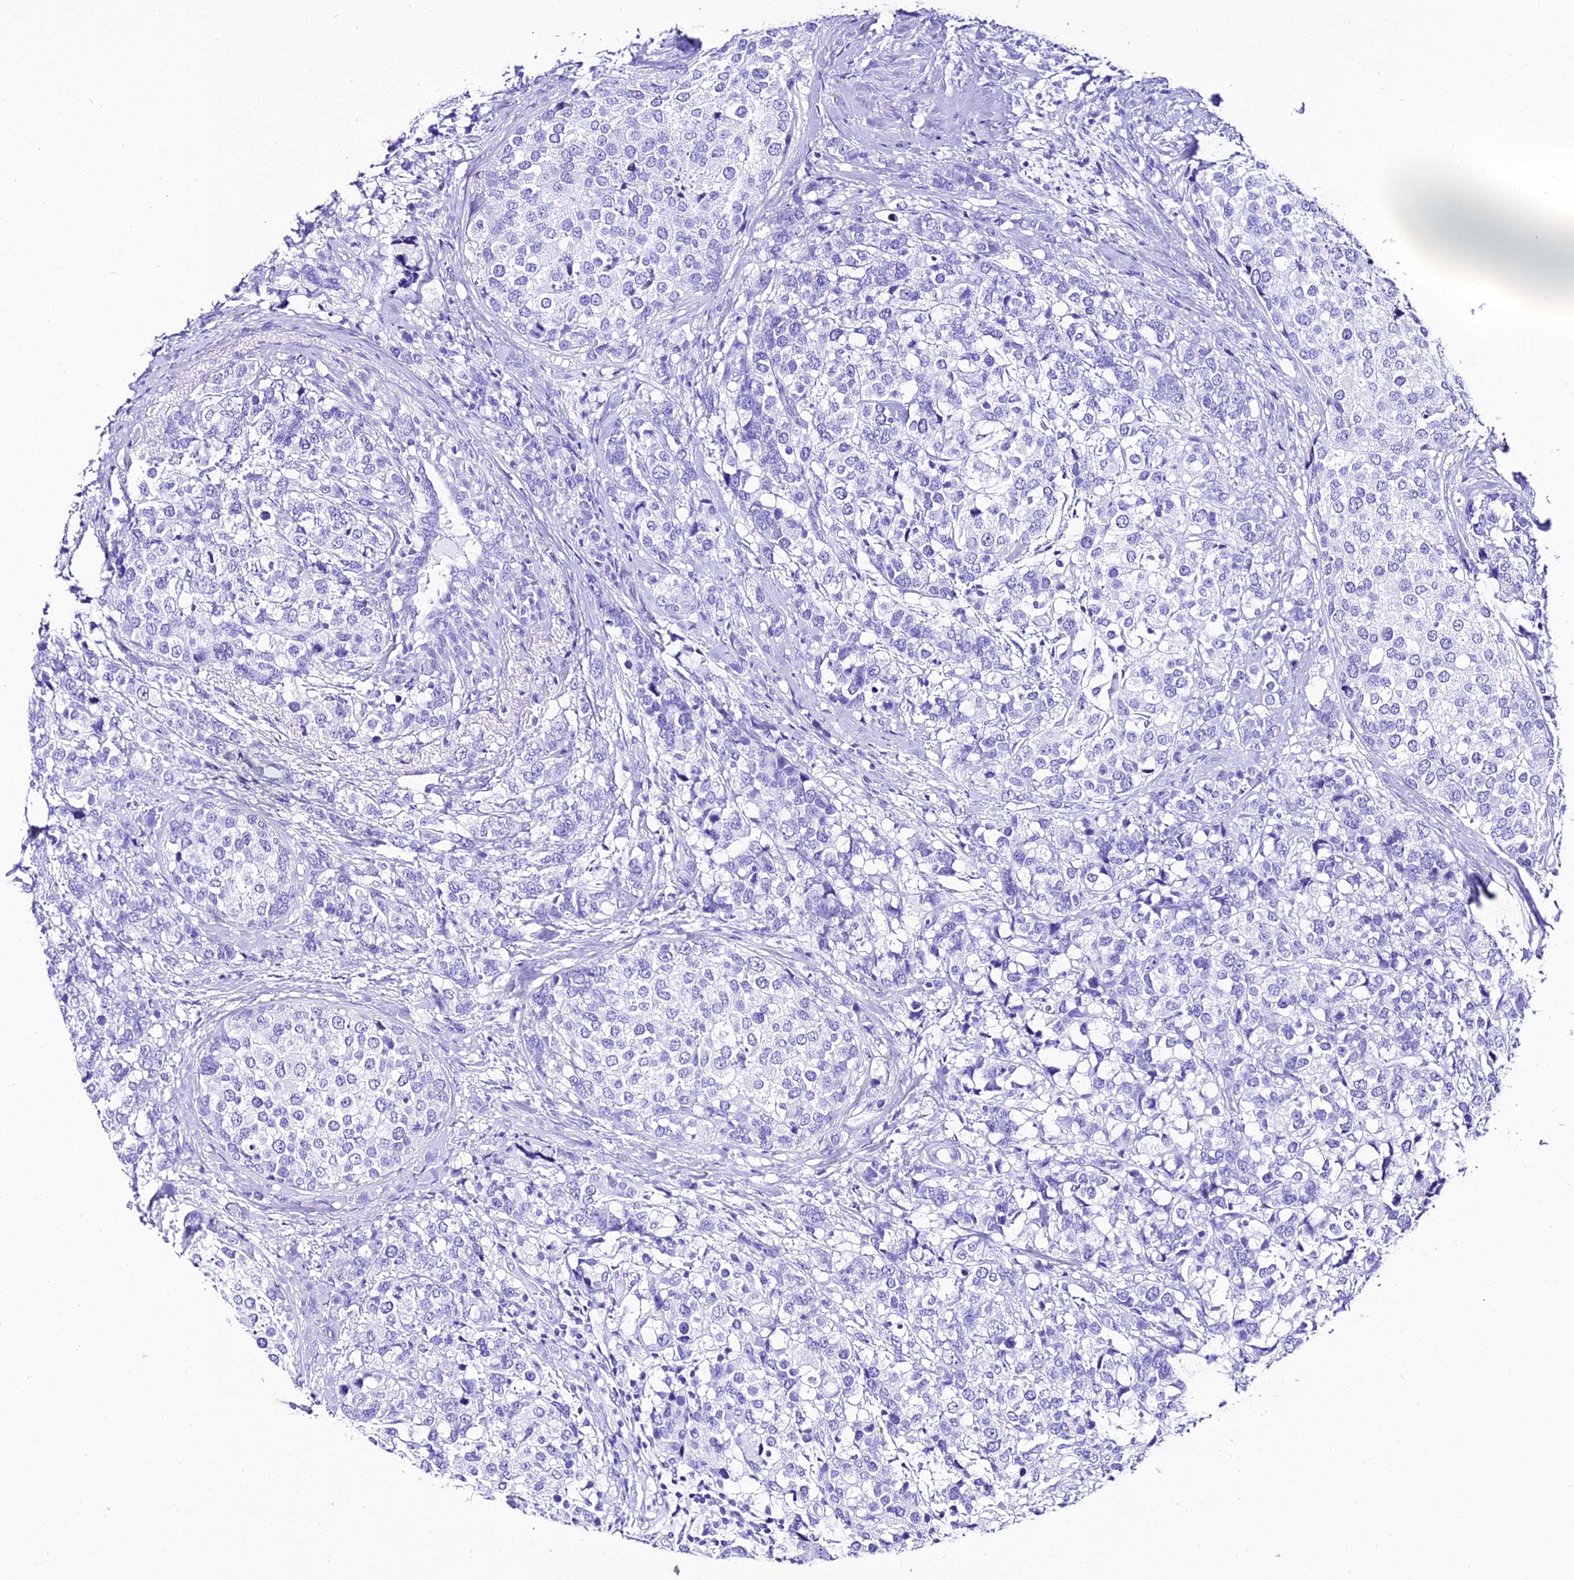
{"staining": {"intensity": "negative", "quantity": "none", "location": "none"}, "tissue": "breast cancer", "cell_type": "Tumor cells", "image_type": "cancer", "snomed": [{"axis": "morphology", "description": "Lobular carcinoma"}, {"axis": "topography", "description": "Breast"}], "caption": "This is a image of immunohistochemistry (IHC) staining of breast cancer, which shows no expression in tumor cells. (DAB (3,3'-diaminobenzidine) IHC with hematoxylin counter stain).", "gene": "TRMT44", "patient": {"sex": "female", "age": 59}}